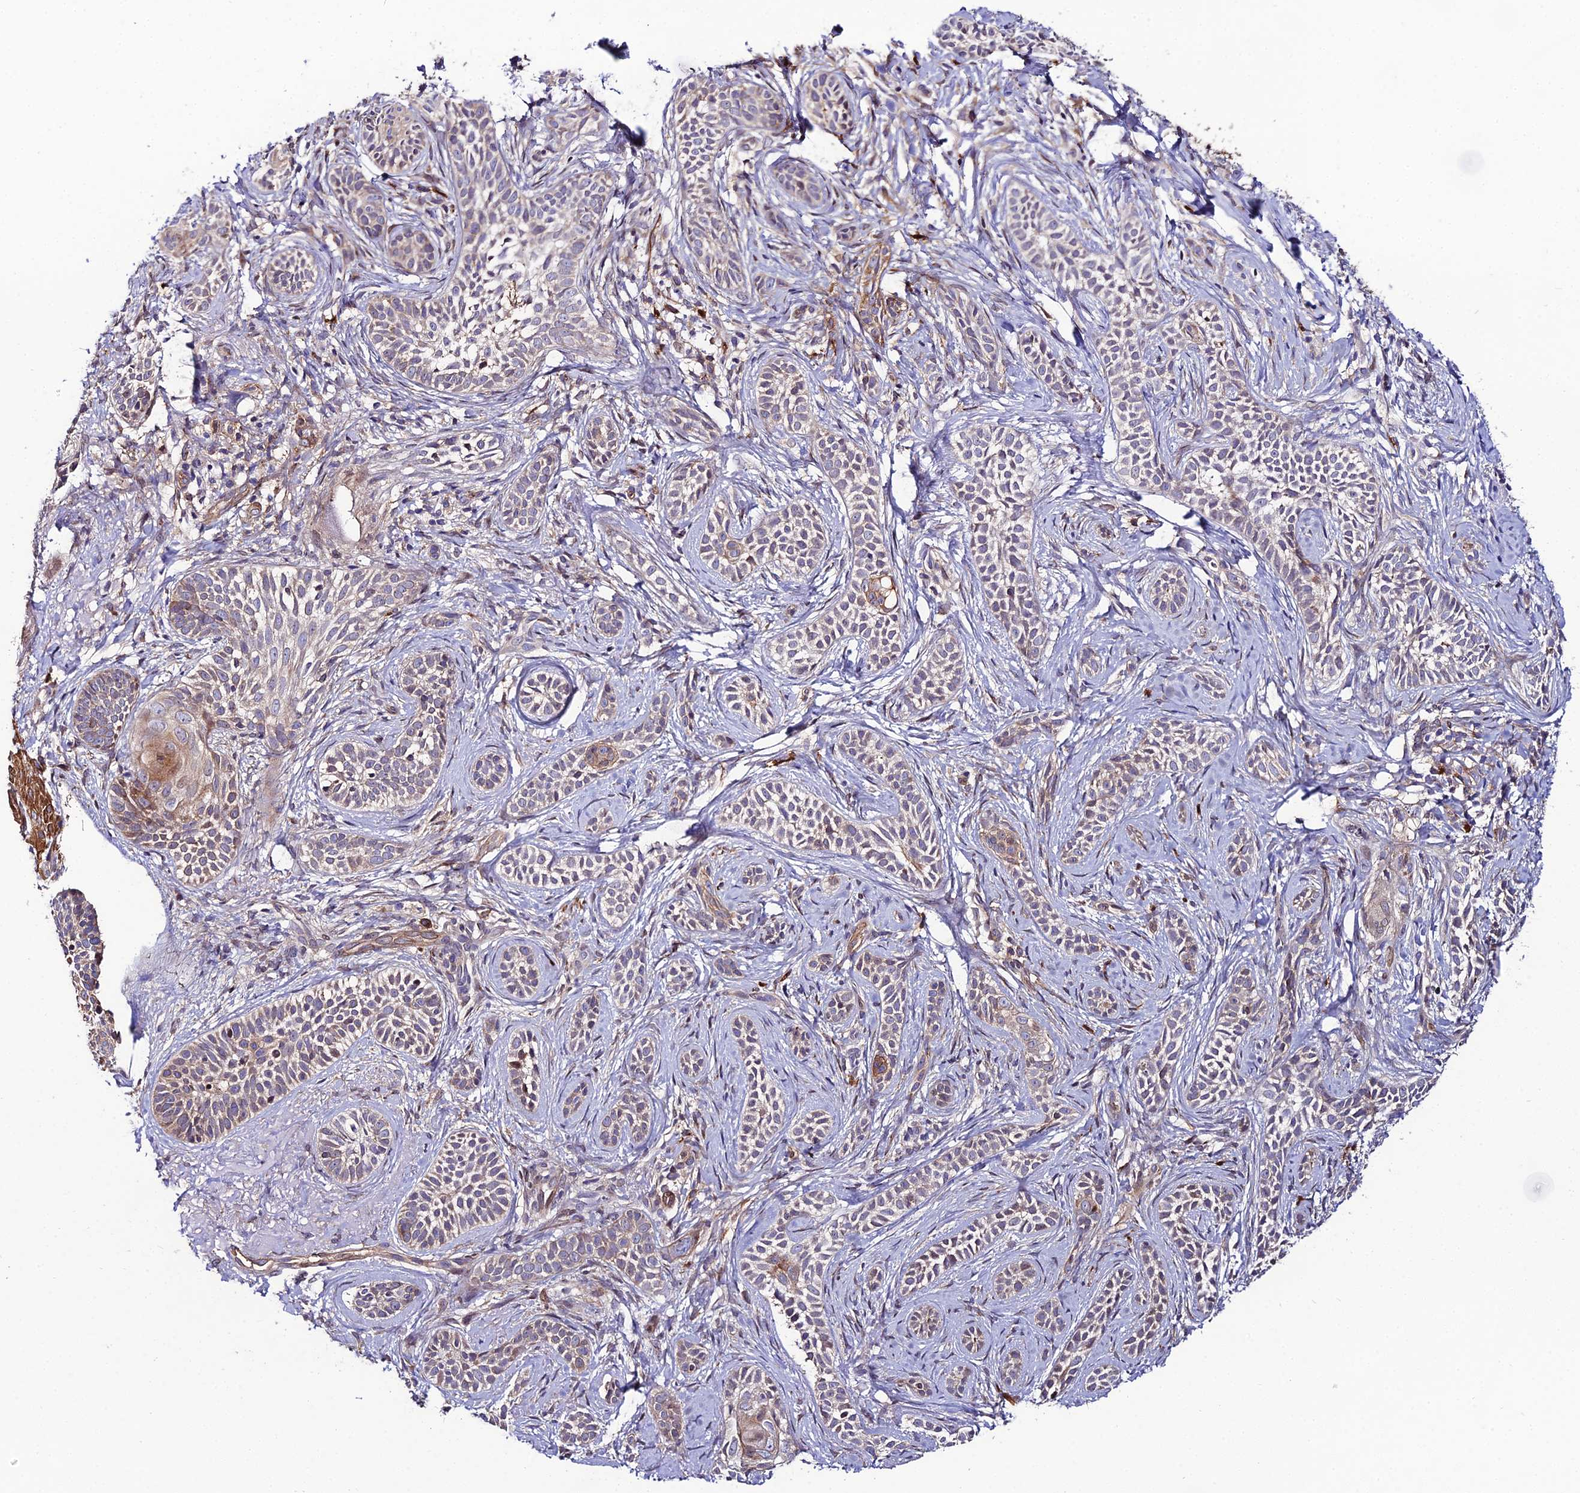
{"staining": {"intensity": "weak", "quantity": "25%-75%", "location": "cytoplasmic/membranous"}, "tissue": "skin cancer", "cell_type": "Tumor cells", "image_type": "cancer", "snomed": [{"axis": "morphology", "description": "Basal cell carcinoma"}, {"axis": "topography", "description": "Skin"}], "caption": "Protein expression analysis of human basal cell carcinoma (skin) reveals weak cytoplasmic/membranous positivity in about 25%-75% of tumor cells.", "gene": "DDX19A", "patient": {"sex": "male", "age": 71}}